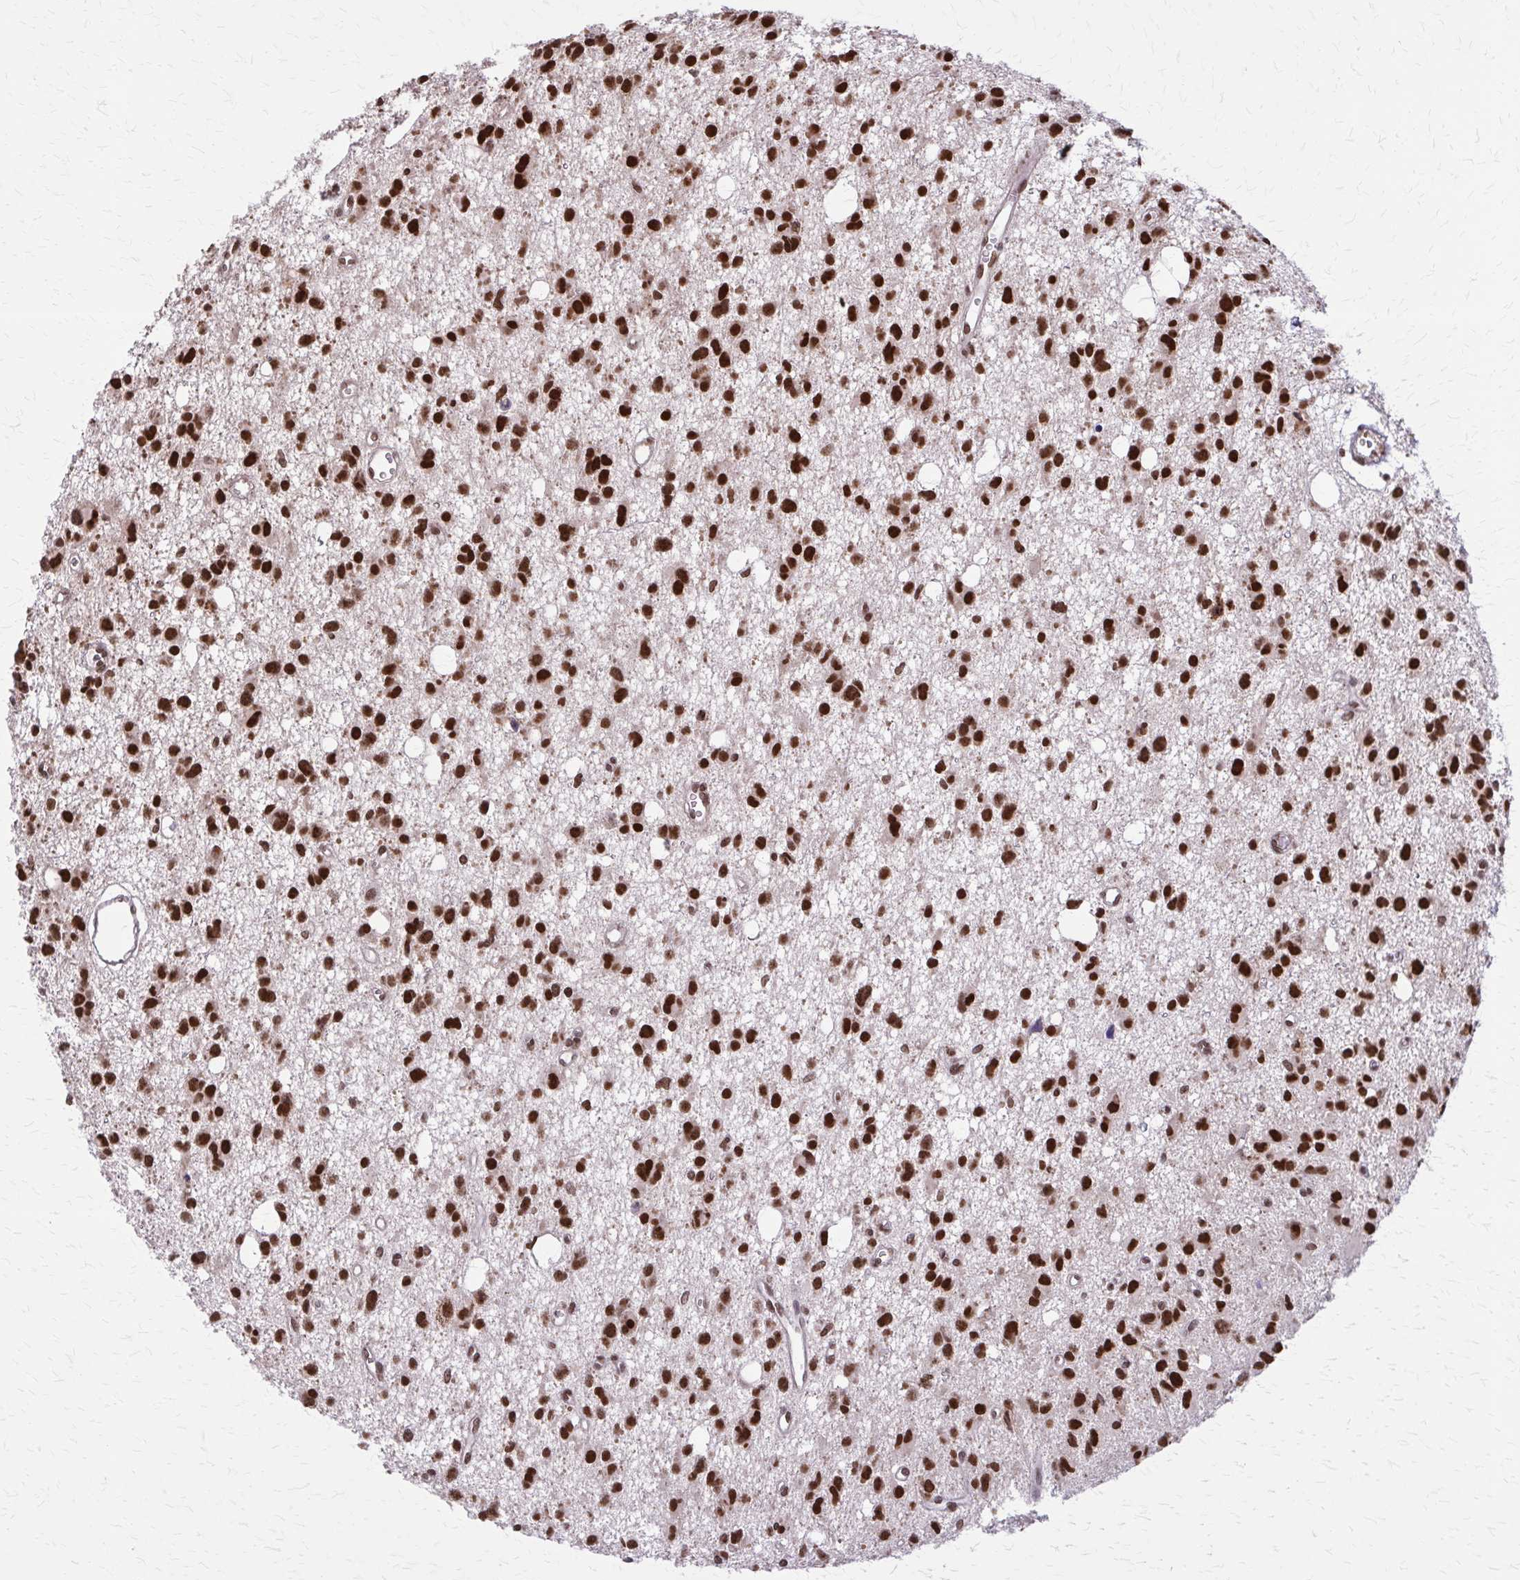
{"staining": {"intensity": "strong", "quantity": ">75%", "location": "nuclear"}, "tissue": "glioma", "cell_type": "Tumor cells", "image_type": "cancer", "snomed": [{"axis": "morphology", "description": "Glioma, malignant, High grade"}, {"axis": "topography", "description": "Brain"}], "caption": "IHC photomicrograph of neoplastic tissue: human glioma stained using immunohistochemistry reveals high levels of strong protein expression localized specifically in the nuclear of tumor cells, appearing as a nuclear brown color.", "gene": "TTF1", "patient": {"sex": "male", "age": 23}}